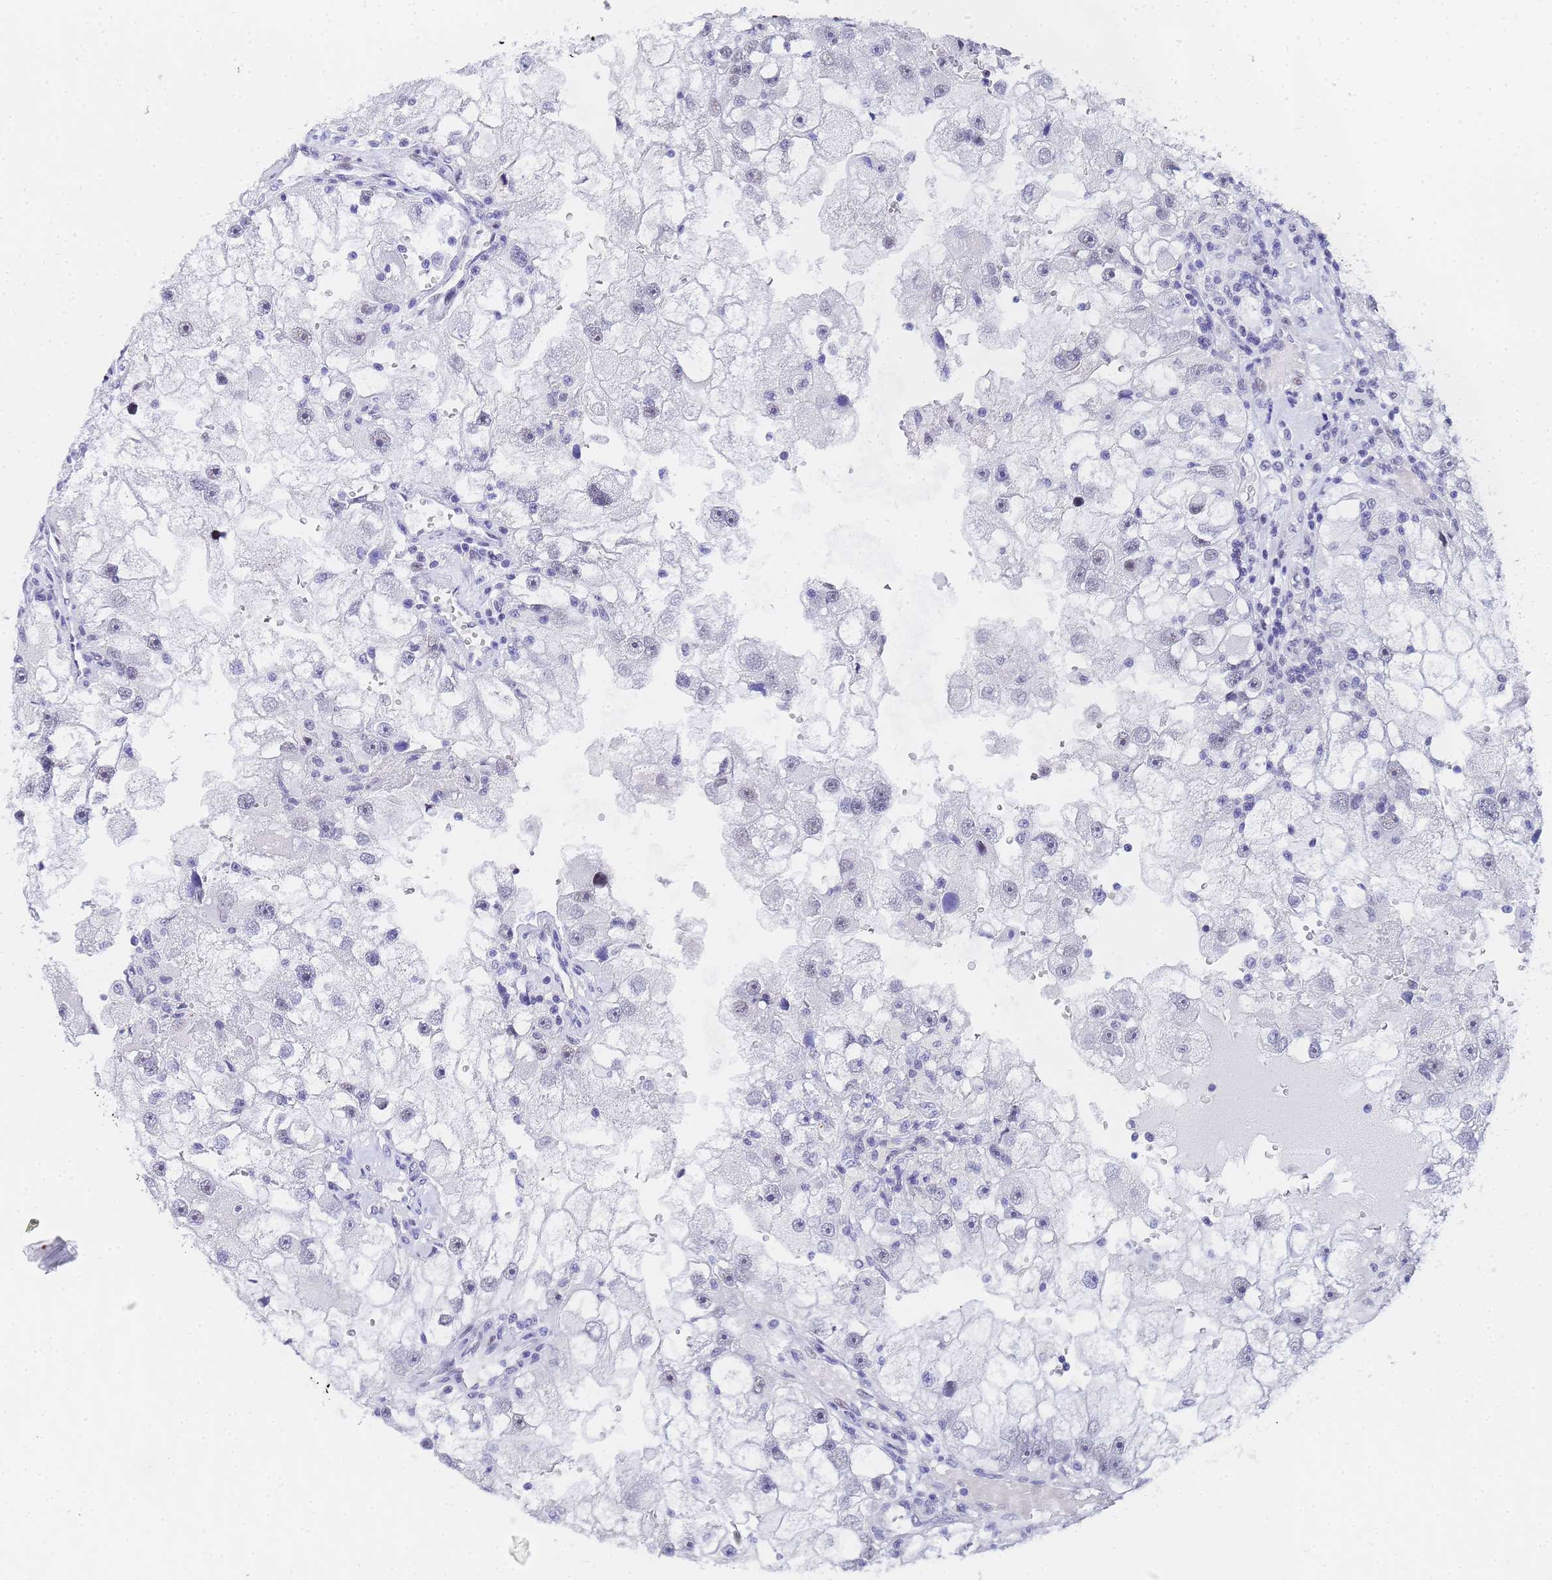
{"staining": {"intensity": "negative", "quantity": "none", "location": "none"}, "tissue": "renal cancer", "cell_type": "Tumor cells", "image_type": "cancer", "snomed": [{"axis": "morphology", "description": "Adenocarcinoma, NOS"}, {"axis": "topography", "description": "Kidney"}], "caption": "The immunohistochemistry (IHC) photomicrograph has no significant positivity in tumor cells of renal cancer tissue.", "gene": "CKMT1A", "patient": {"sex": "male", "age": 63}}